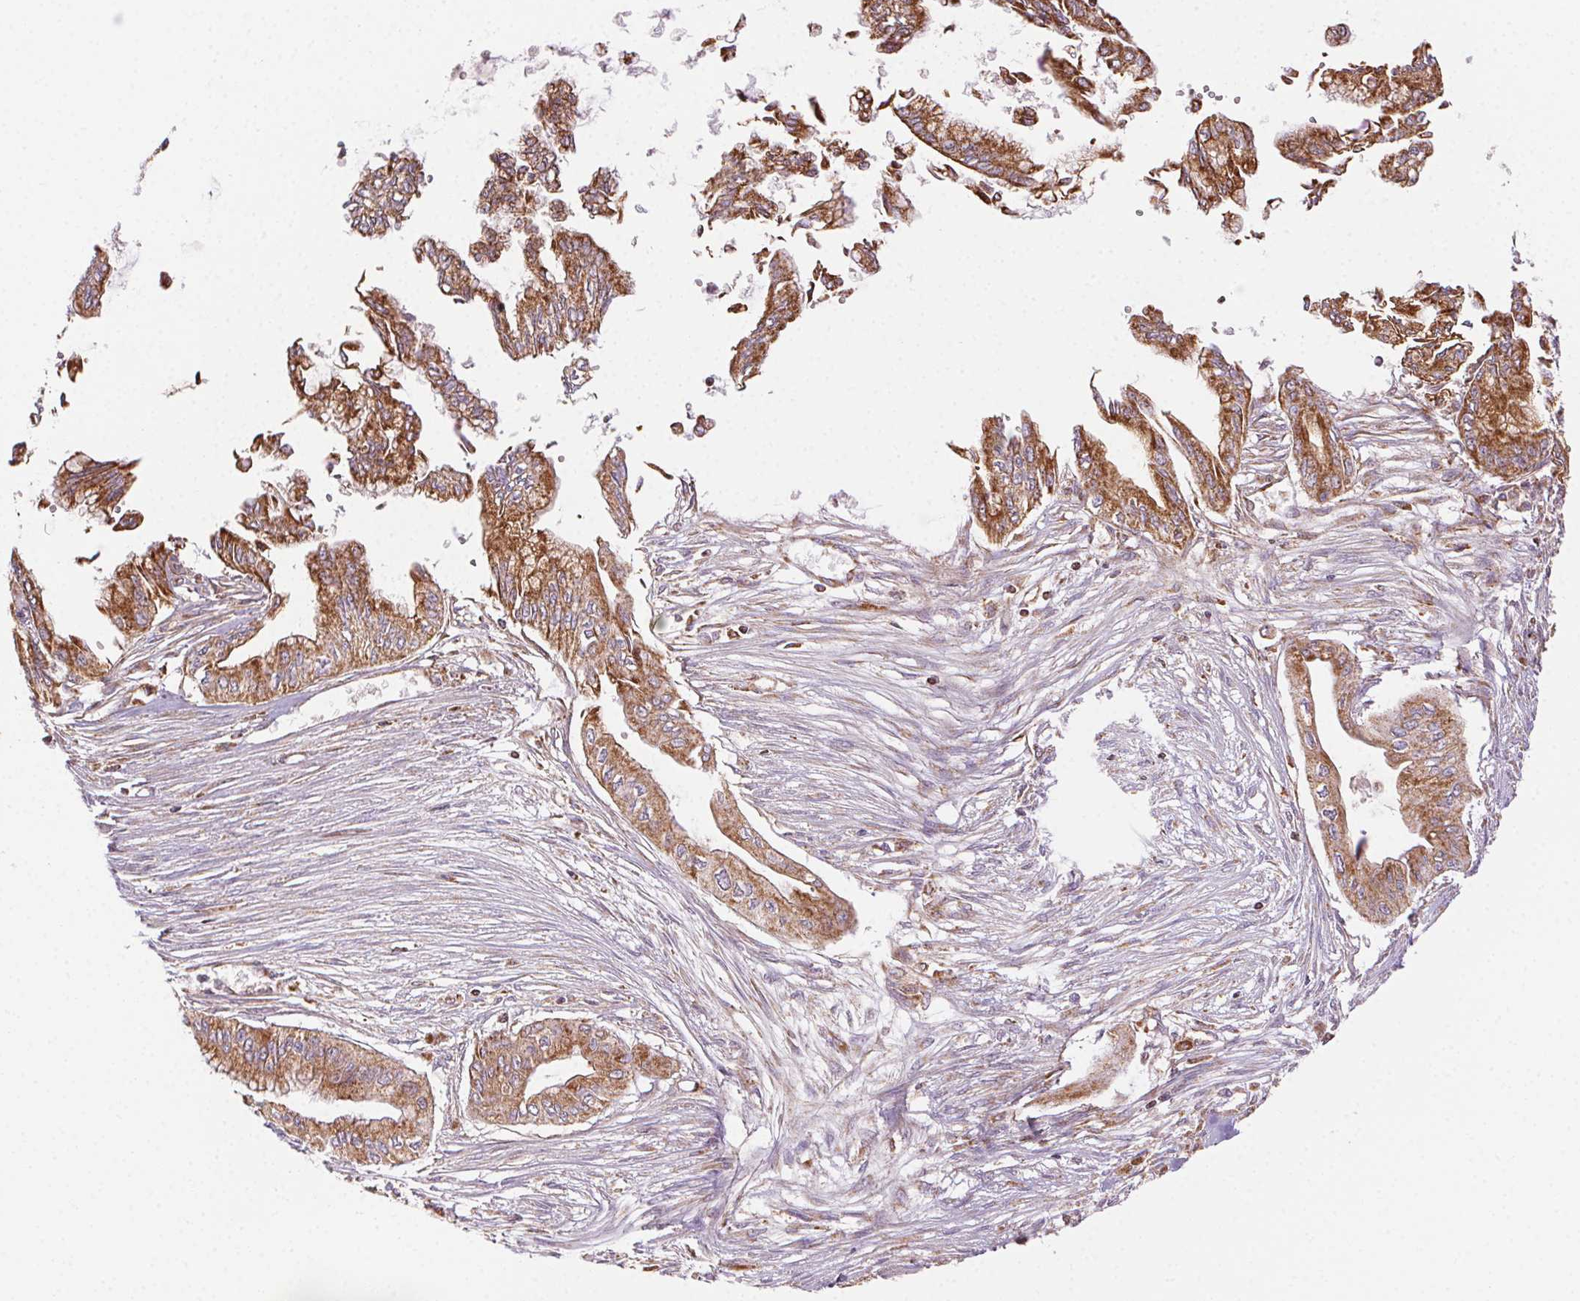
{"staining": {"intensity": "strong", "quantity": ">75%", "location": "cytoplasmic/membranous"}, "tissue": "pancreatic cancer", "cell_type": "Tumor cells", "image_type": "cancer", "snomed": [{"axis": "morphology", "description": "Adenocarcinoma, NOS"}, {"axis": "topography", "description": "Pancreas"}], "caption": "IHC image of neoplastic tissue: human adenocarcinoma (pancreatic) stained using immunohistochemistry demonstrates high levels of strong protein expression localized specifically in the cytoplasmic/membranous of tumor cells, appearing as a cytoplasmic/membranous brown color.", "gene": "CLPB", "patient": {"sex": "female", "age": 68}}